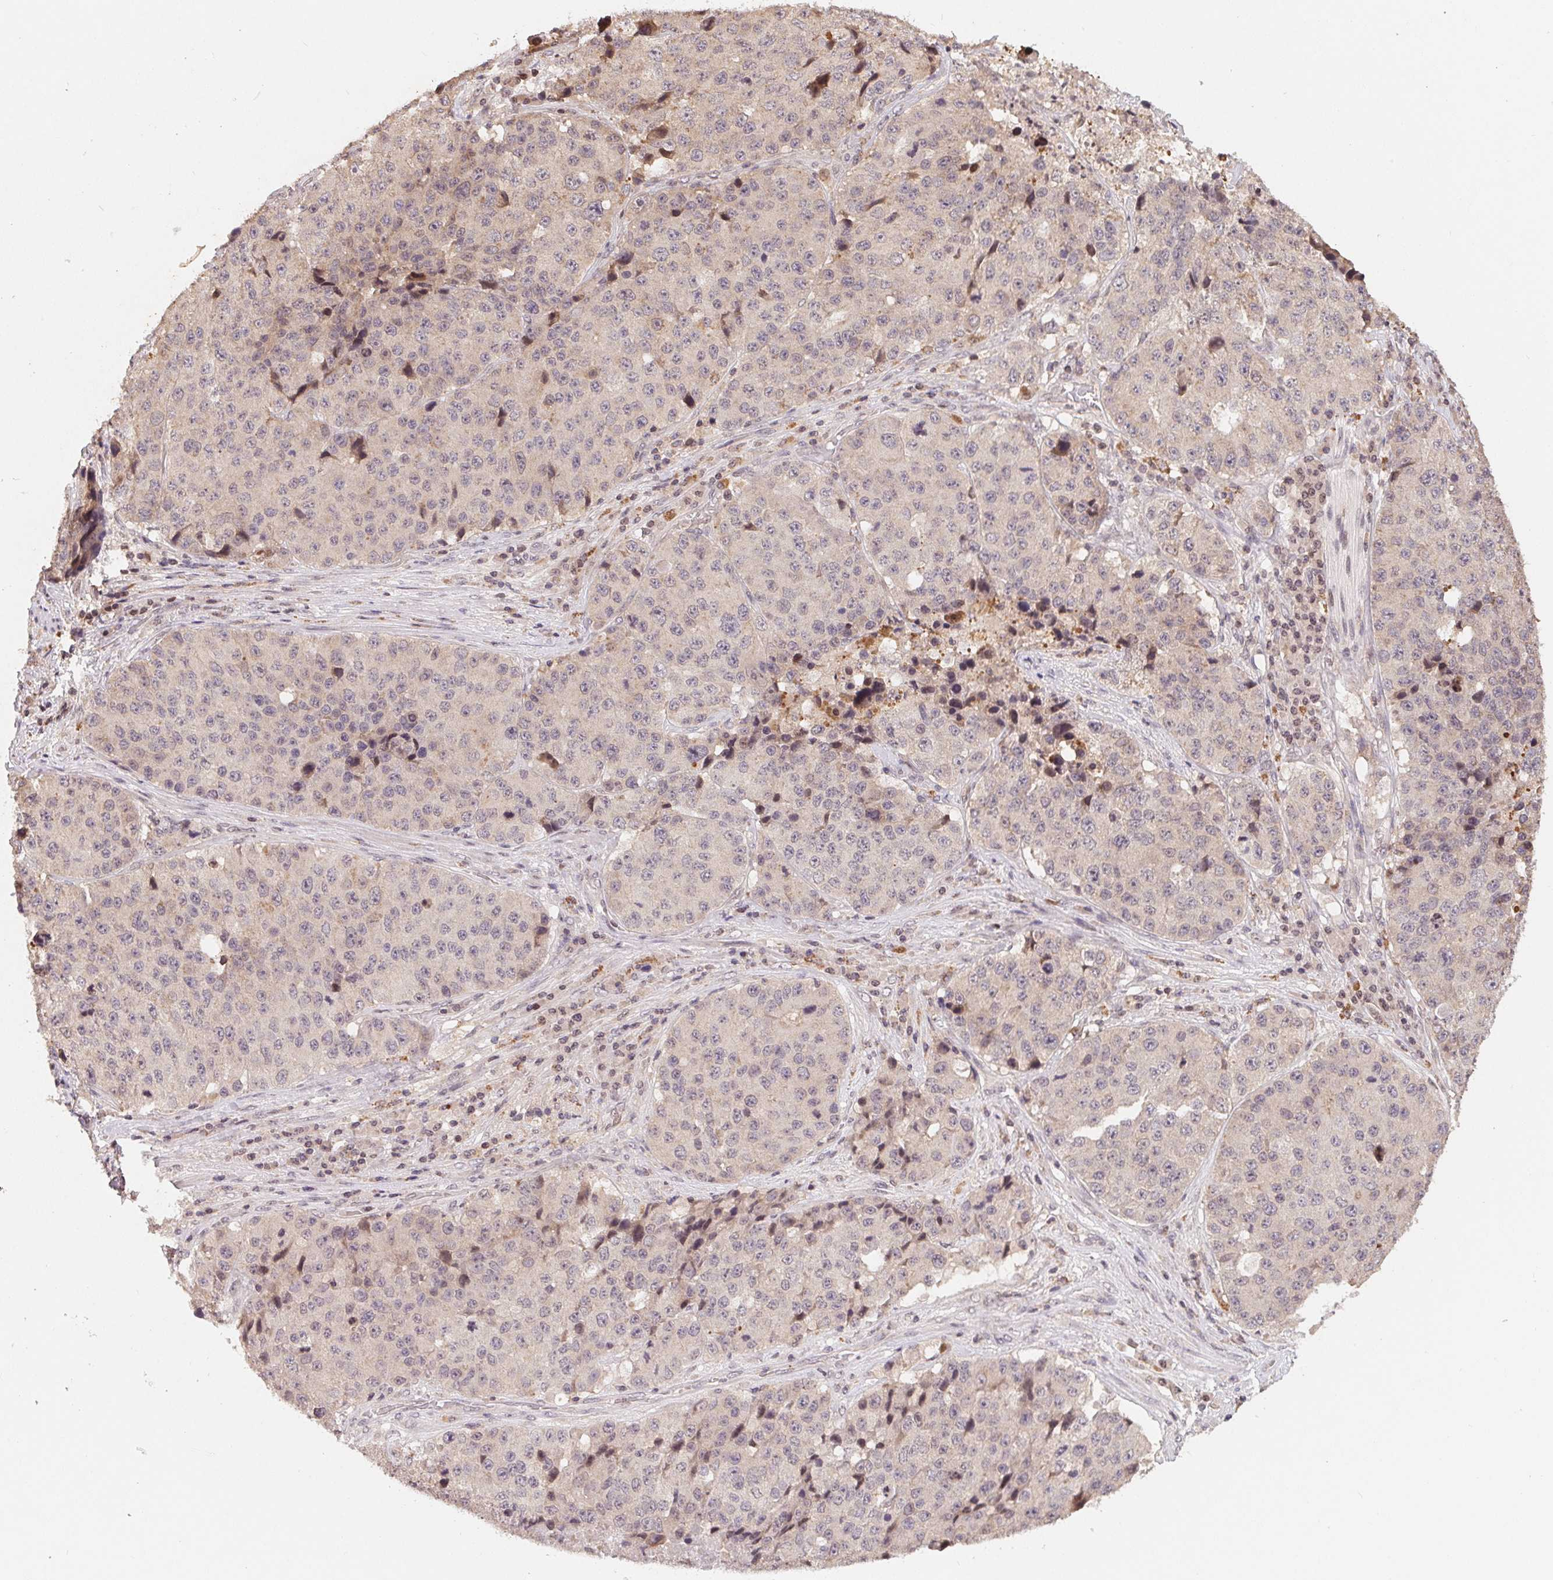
{"staining": {"intensity": "negative", "quantity": "none", "location": "none"}, "tissue": "stomach cancer", "cell_type": "Tumor cells", "image_type": "cancer", "snomed": [{"axis": "morphology", "description": "Adenocarcinoma, NOS"}, {"axis": "topography", "description": "Stomach"}], "caption": "Immunohistochemical staining of human stomach cancer (adenocarcinoma) reveals no significant positivity in tumor cells.", "gene": "HMGN3", "patient": {"sex": "male", "age": 71}}